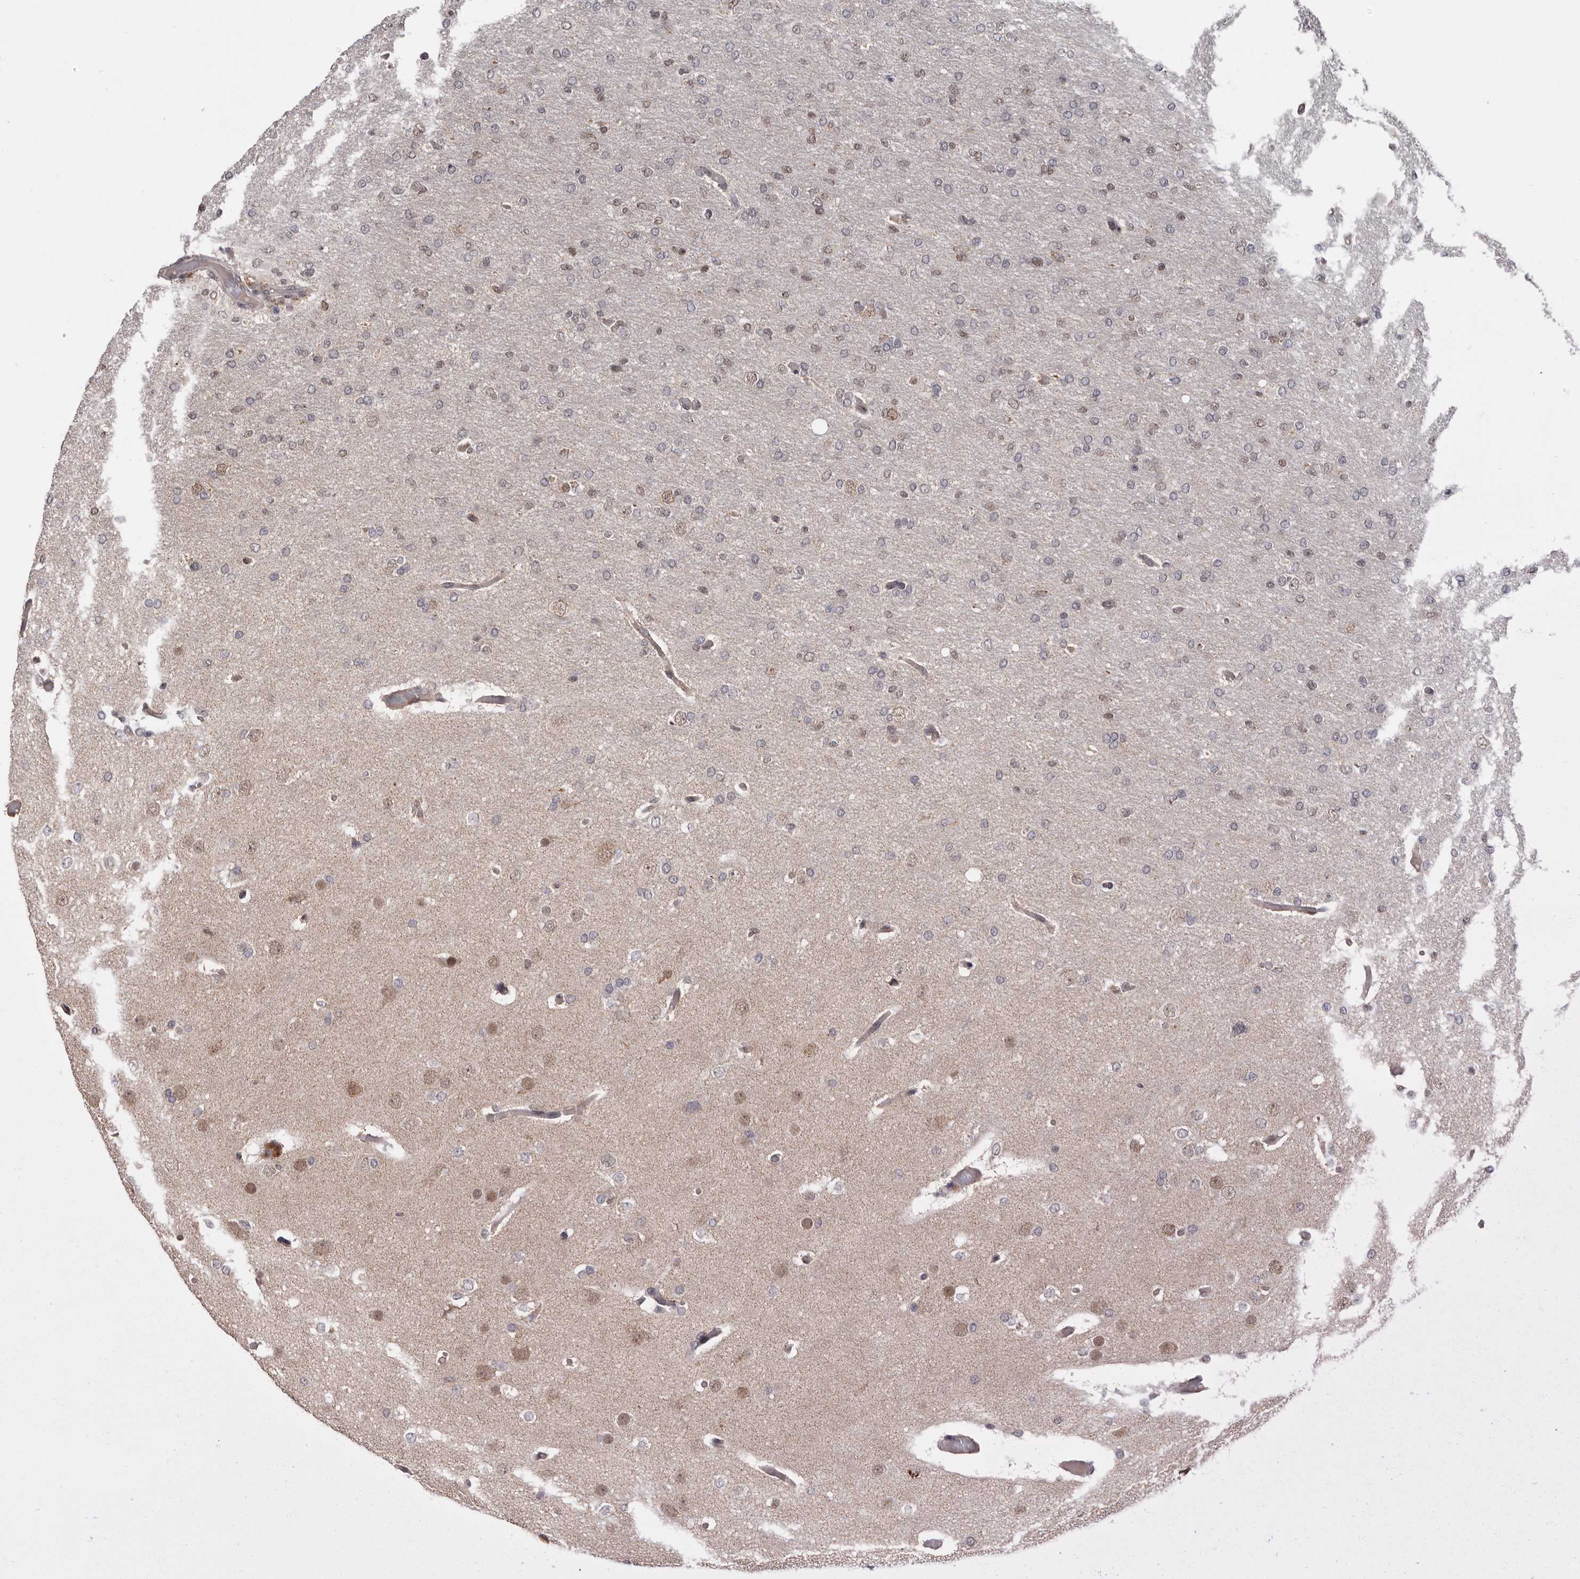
{"staining": {"intensity": "weak", "quantity": "25%-75%", "location": "nuclear"}, "tissue": "glioma", "cell_type": "Tumor cells", "image_type": "cancer", "snomed": [{"axis": "morphology", "description": "Glioma, malignant, High grade"}, {"axis": "topography", "description": "Cerebral cortex"}], "caption": "This micrograph exhibits immunohistochemistry (IHC) staining of human glioma, with low weak nuclear expression in approximately 25%-75% of tumor cells.", "gene": "MOGAT2", "patient": {"sex": "female", "age": 36}}